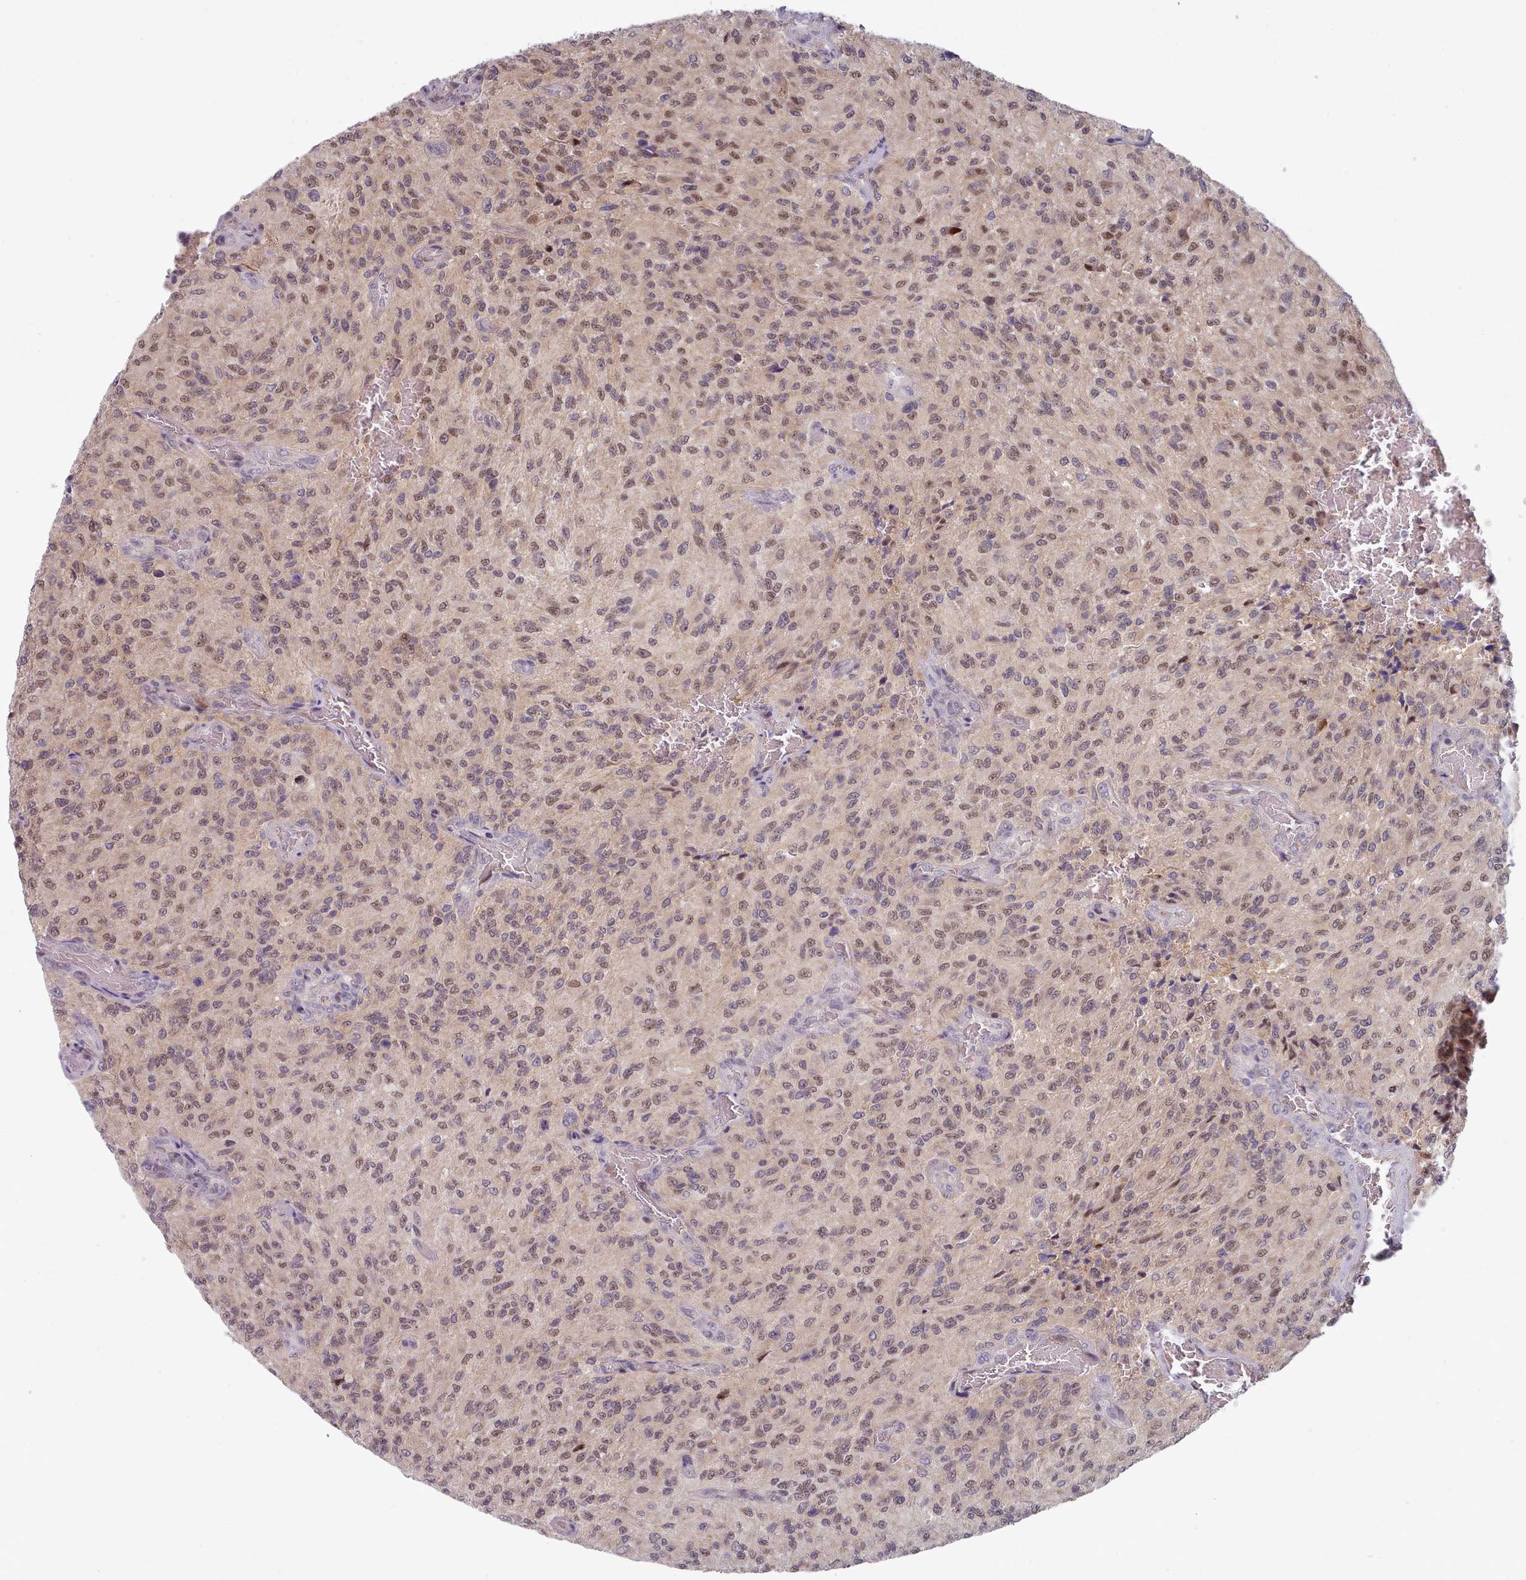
{"staining": {"intensity": "weak", "quantity": "<25%", "location": "nuclear"}, "tissue": "glioma", "cell_type": "Tumor cells", "image_type": "cancer", "snomed": [{"axis": "morphology", "description": "Normal tissue, NOS"}, {"axis": "morphology", "description": "Glioma, malignant, High grade"}, {"axis": "topography", "description": "Cerebral cortex"}], "caption": "Immunohistochemistry photomicrograph of human glioma stained for a protein (brown), which shows no staining in tumor cells.", "gene": "CLNS1A", "patient": {"sex": "male", "age": 56}}